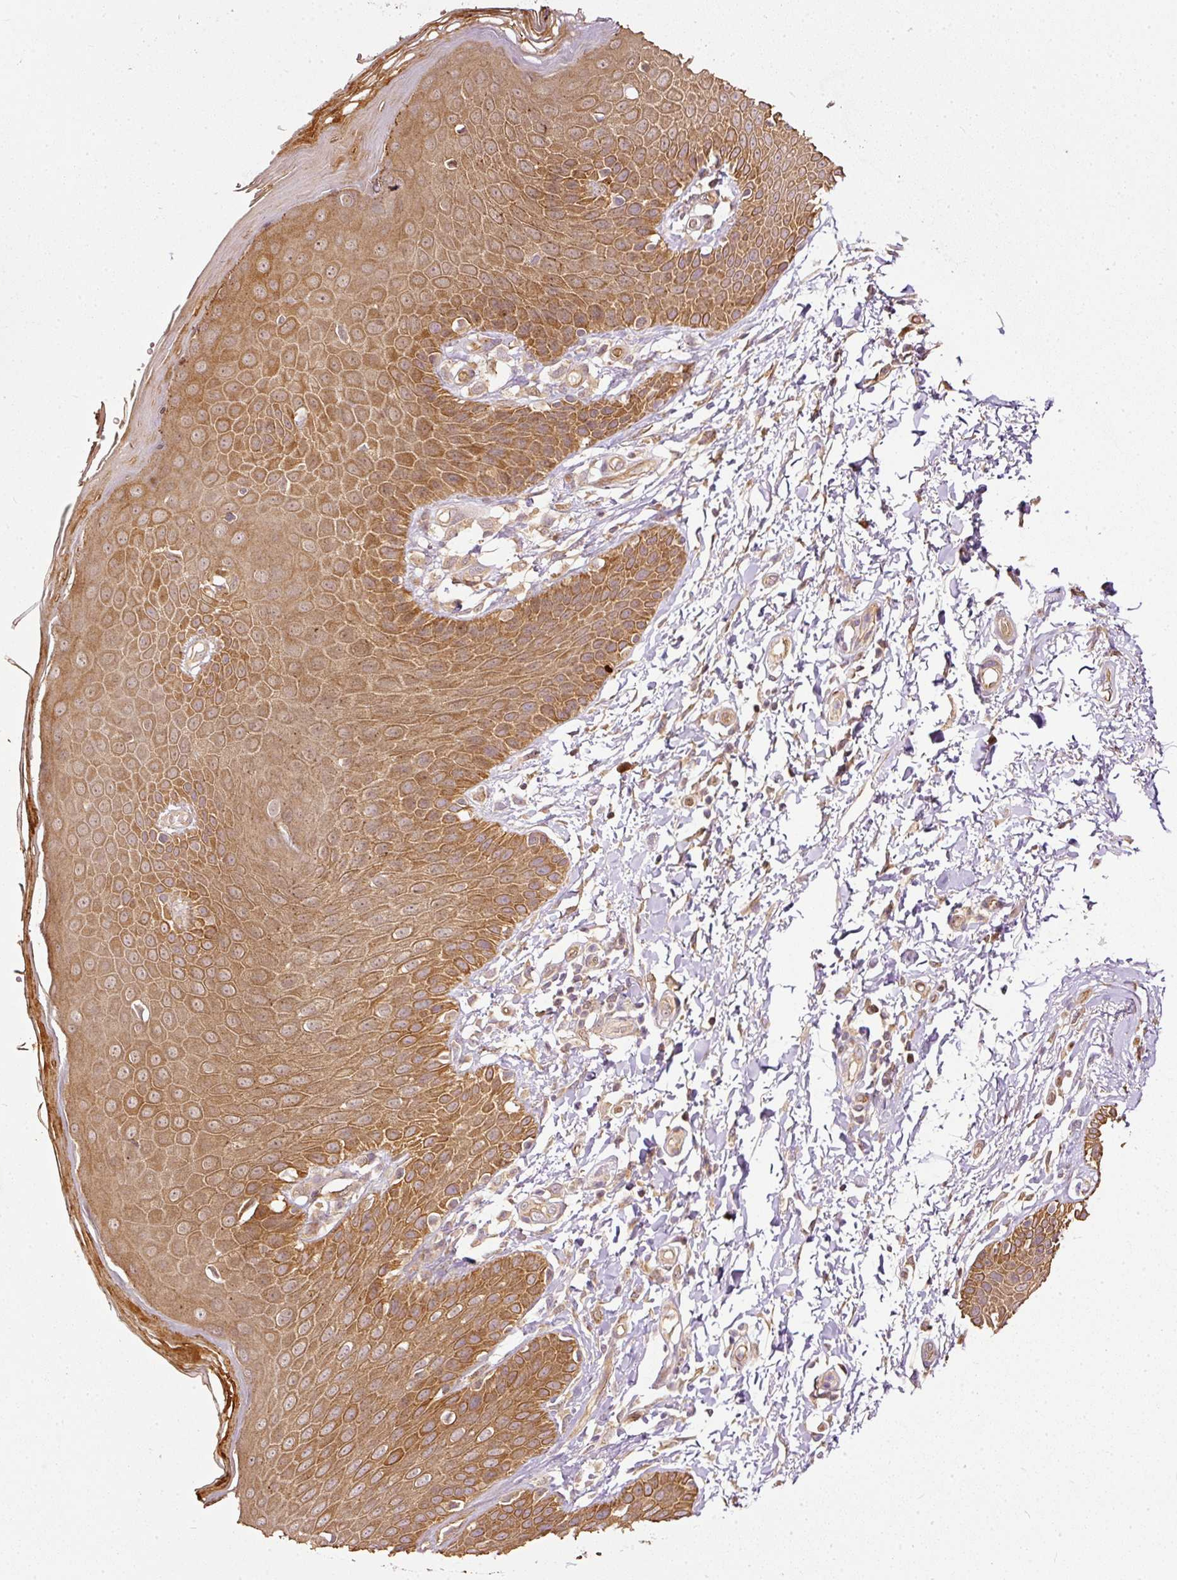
{"staining": {"intensity": "strong", "quantity": ">75%", "location": "cytoplasmic/membranous"}, "tissue": "skin", "cell_type": "Epidermal cells", "image_type": "normal", "snomed": [{"axis": "morphology", "description": "Normal tissue, NOS"}, {"axis": "topography", "description": "Peripheral nerve tissue"}], "caption": "High-magnification brightfield microscopy of normal skin stained with DAB (brown) and counterstained with hematoxylin (blue). epidermal cells exhibit strong cytoplasmic/membranous expression is appreciated in about>75% of cells. The staining was performed using DAB, with brown indicating positive protein expression. Nuclei are stained blue with hematoxylin.", "gene": "MIF4GD", "patient": {"sex": "male", "age": 51}}